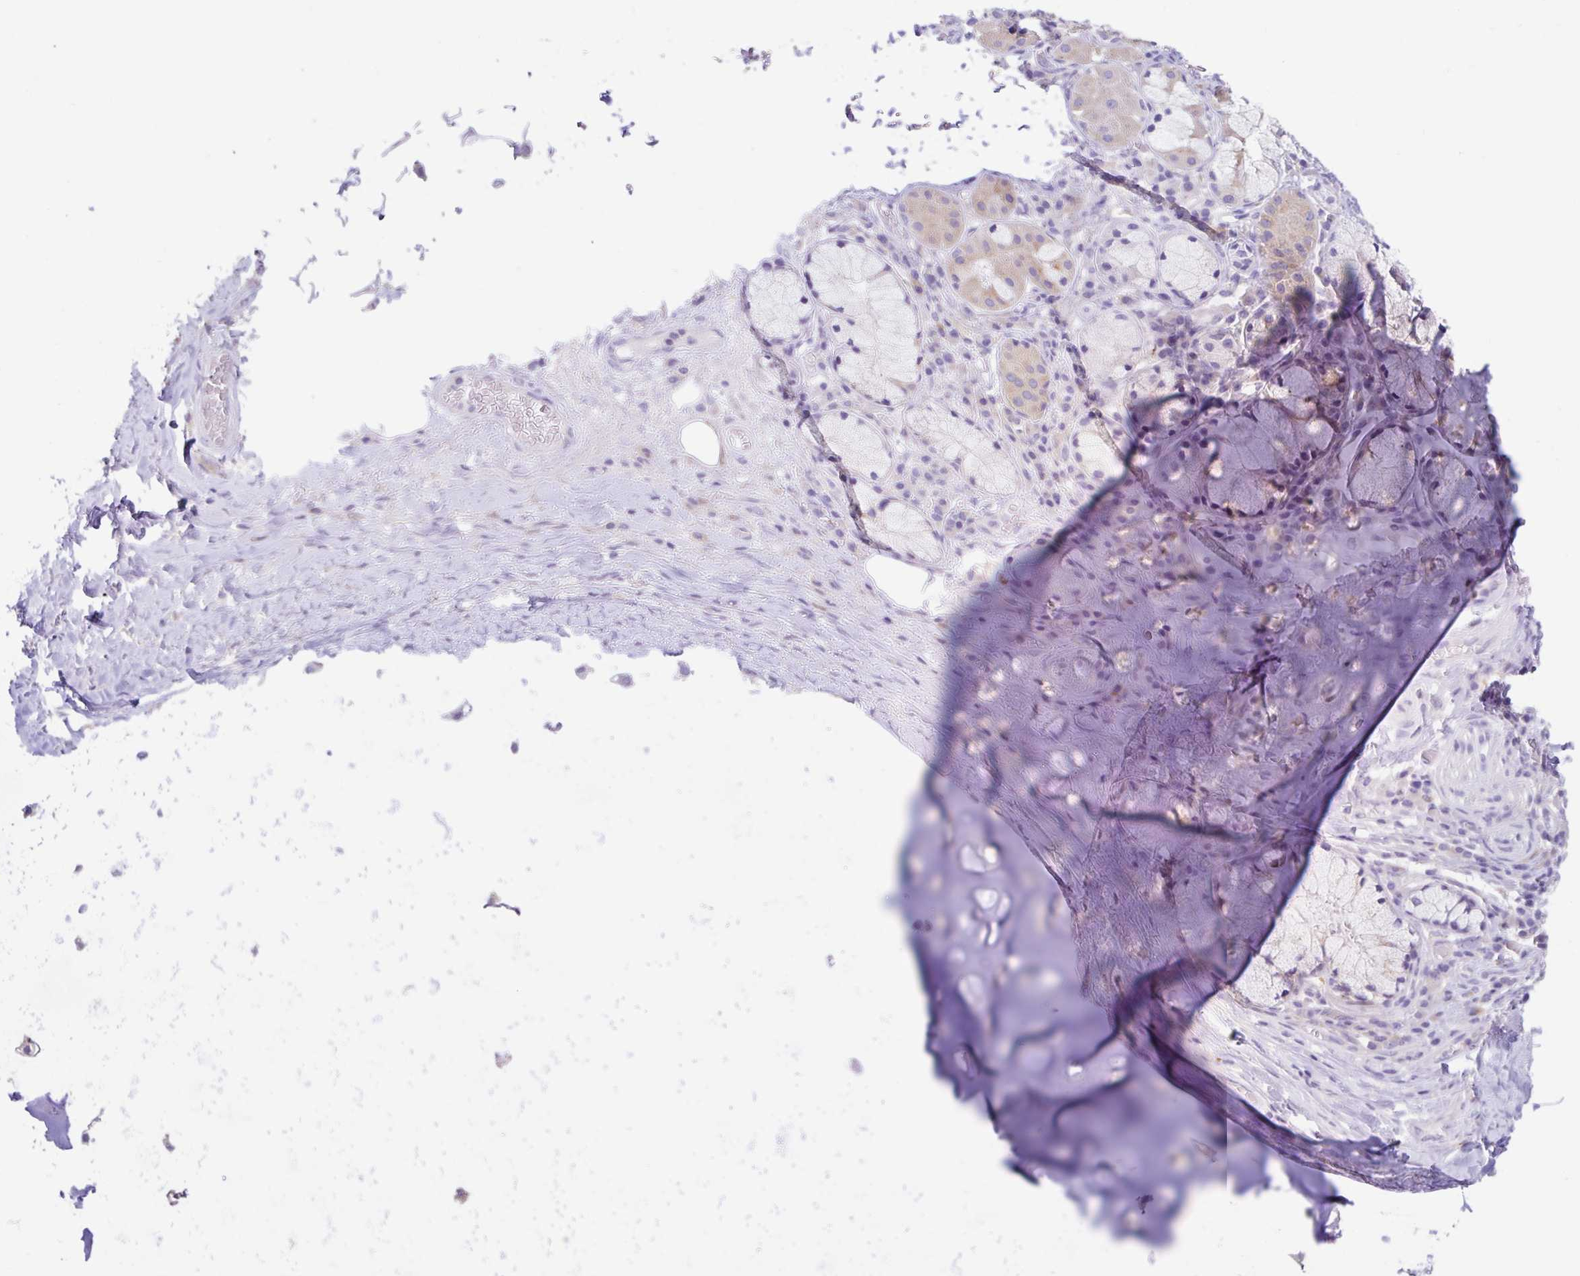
{"staining": {"intensity": "negative", "quantity": "none", "location": "none"}, "tissue": "adipose tissue", "cell_type": "Adipocytes", "image_type": "normal", "snomed": [{"axis": "morphology", "description": "Normal tissue, NOS"}, {"axis": "topography", "description": "Cartilage tissue"}, {"axis": "topography", "description": "Bronchus"}], "caption": "Immunohistochemistry of benign adipose tissue displays no staining in adipocytes. (Stains: DAB (3,3'-diaminobenzidine) IHC with hematoxylin counter stain, Microscopy: brightfield microscopy at high magnification).", "gene": "ZNF33A", "patient": {"sex": "male", "age": 56}}